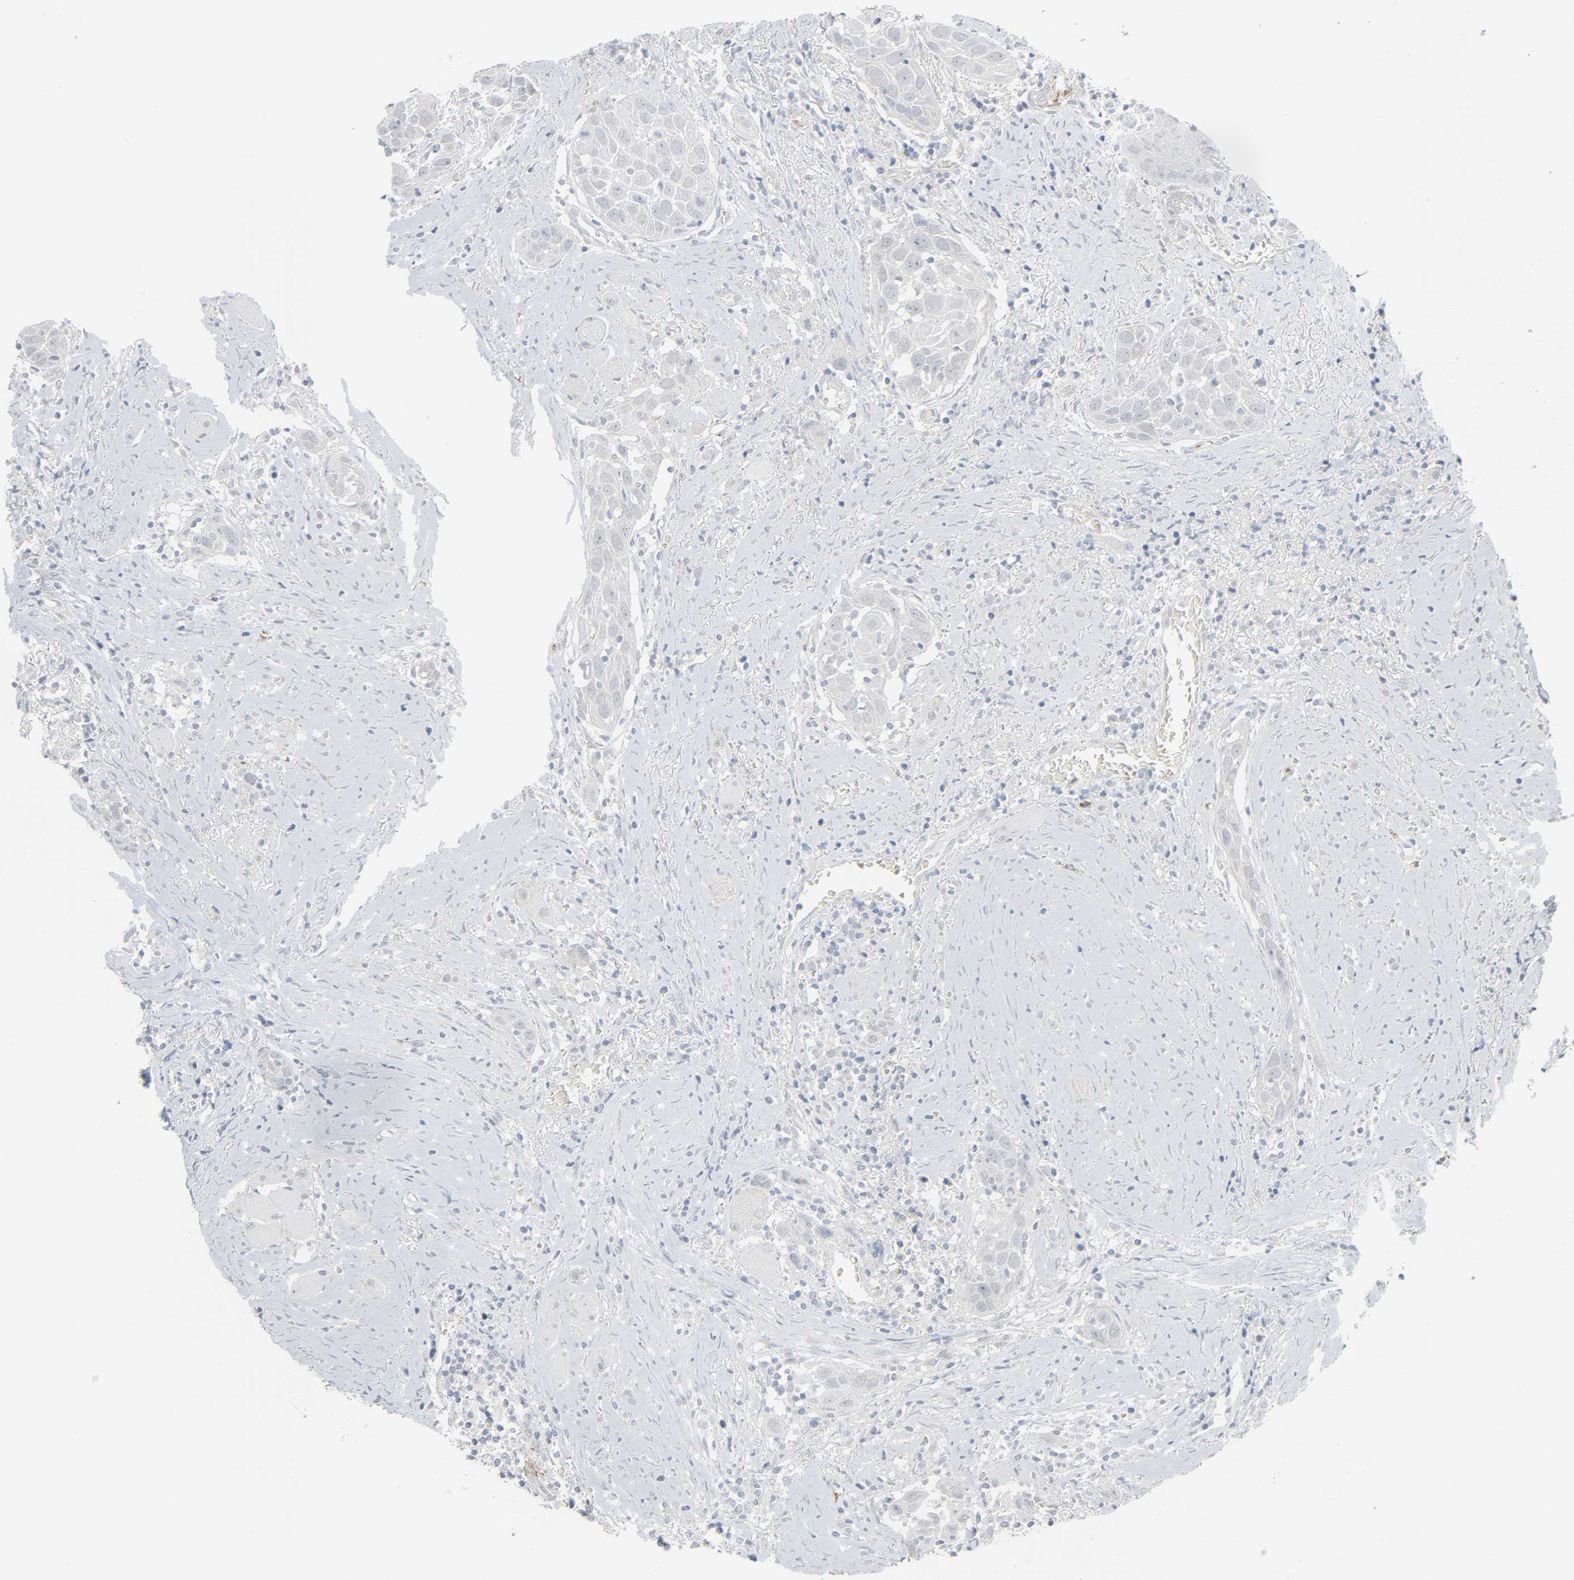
{"staining": {"intensity": "negative", "quantity": "none", "location": "none"}, "tissue": "head and neck cancer", "cell_type": "Tumor cells", "image_type": "cancer", "snomed": [{"axis": "morphology", "description": "Squamous cell carcinoma, NOS"}, {"axis": "topography", "description": "Oral tissue"}, {"axis": "topography", "description": "Head-Neck"}], "caption": "Micrograph shows no significant protein expression in tumor cells of head and neck cancer.", "gene": "NEUROD1", "patient": {"sex": "female", "age": 50}}